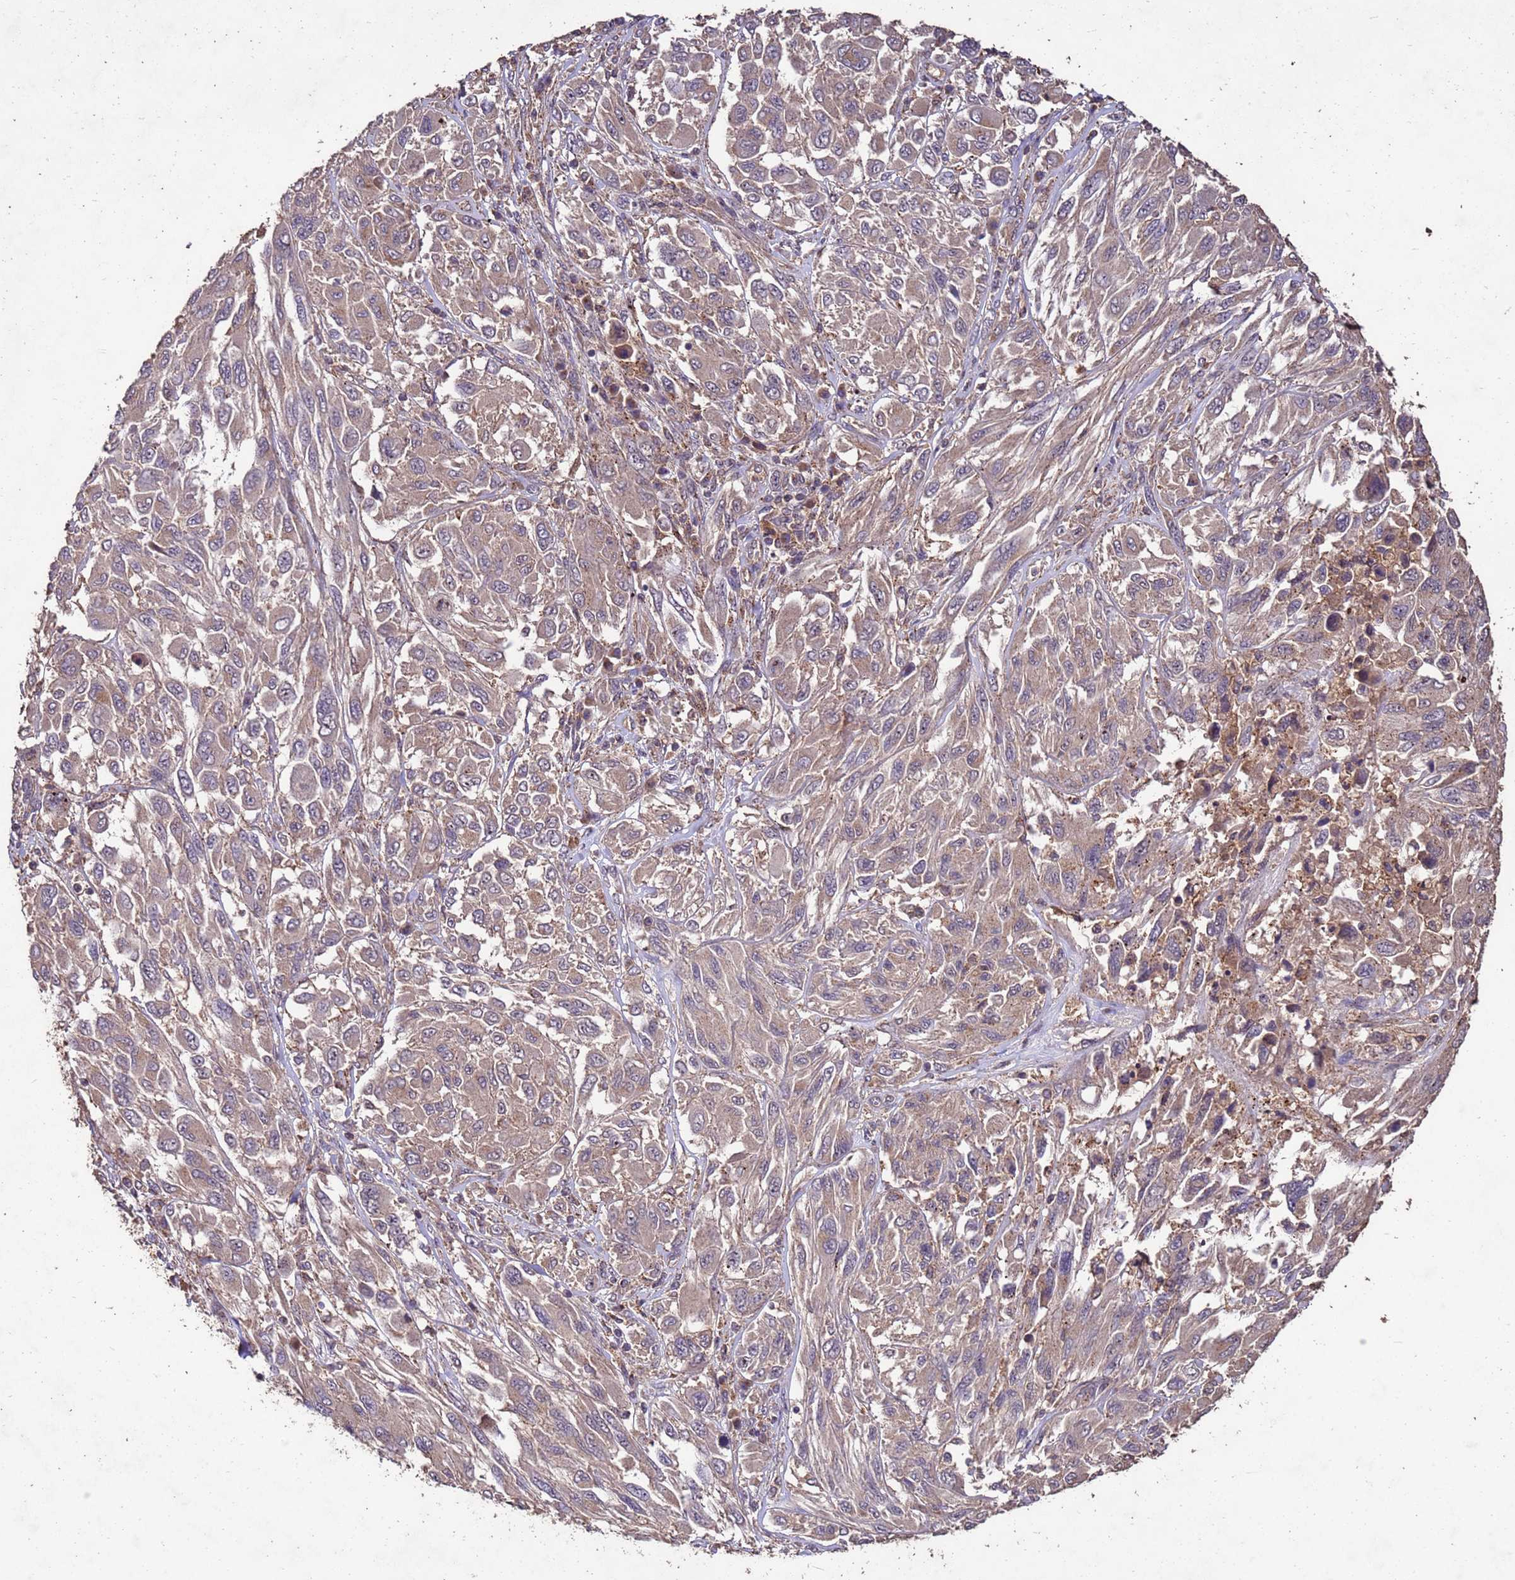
{"staining": {"intensity": "weak", "quantity": ">75%", "location": "cytoplasmic/membranous"}, "tissue": "melanoma", "cell_type": "Tumor cells", "image_type": "cancer", "snomed": [{"axis": "morphology", "description": "Malignant melanoma, NOS"}, {"axis": "topography", "description": "Skin"}], "caption": "Melanoma stained for a protein (brown) shows weak cytoplasmic/membranous positive staining in about >75% of tumor cells.", "gene": "TOR4A", "patient": {"sex": "female", "age": 91}}